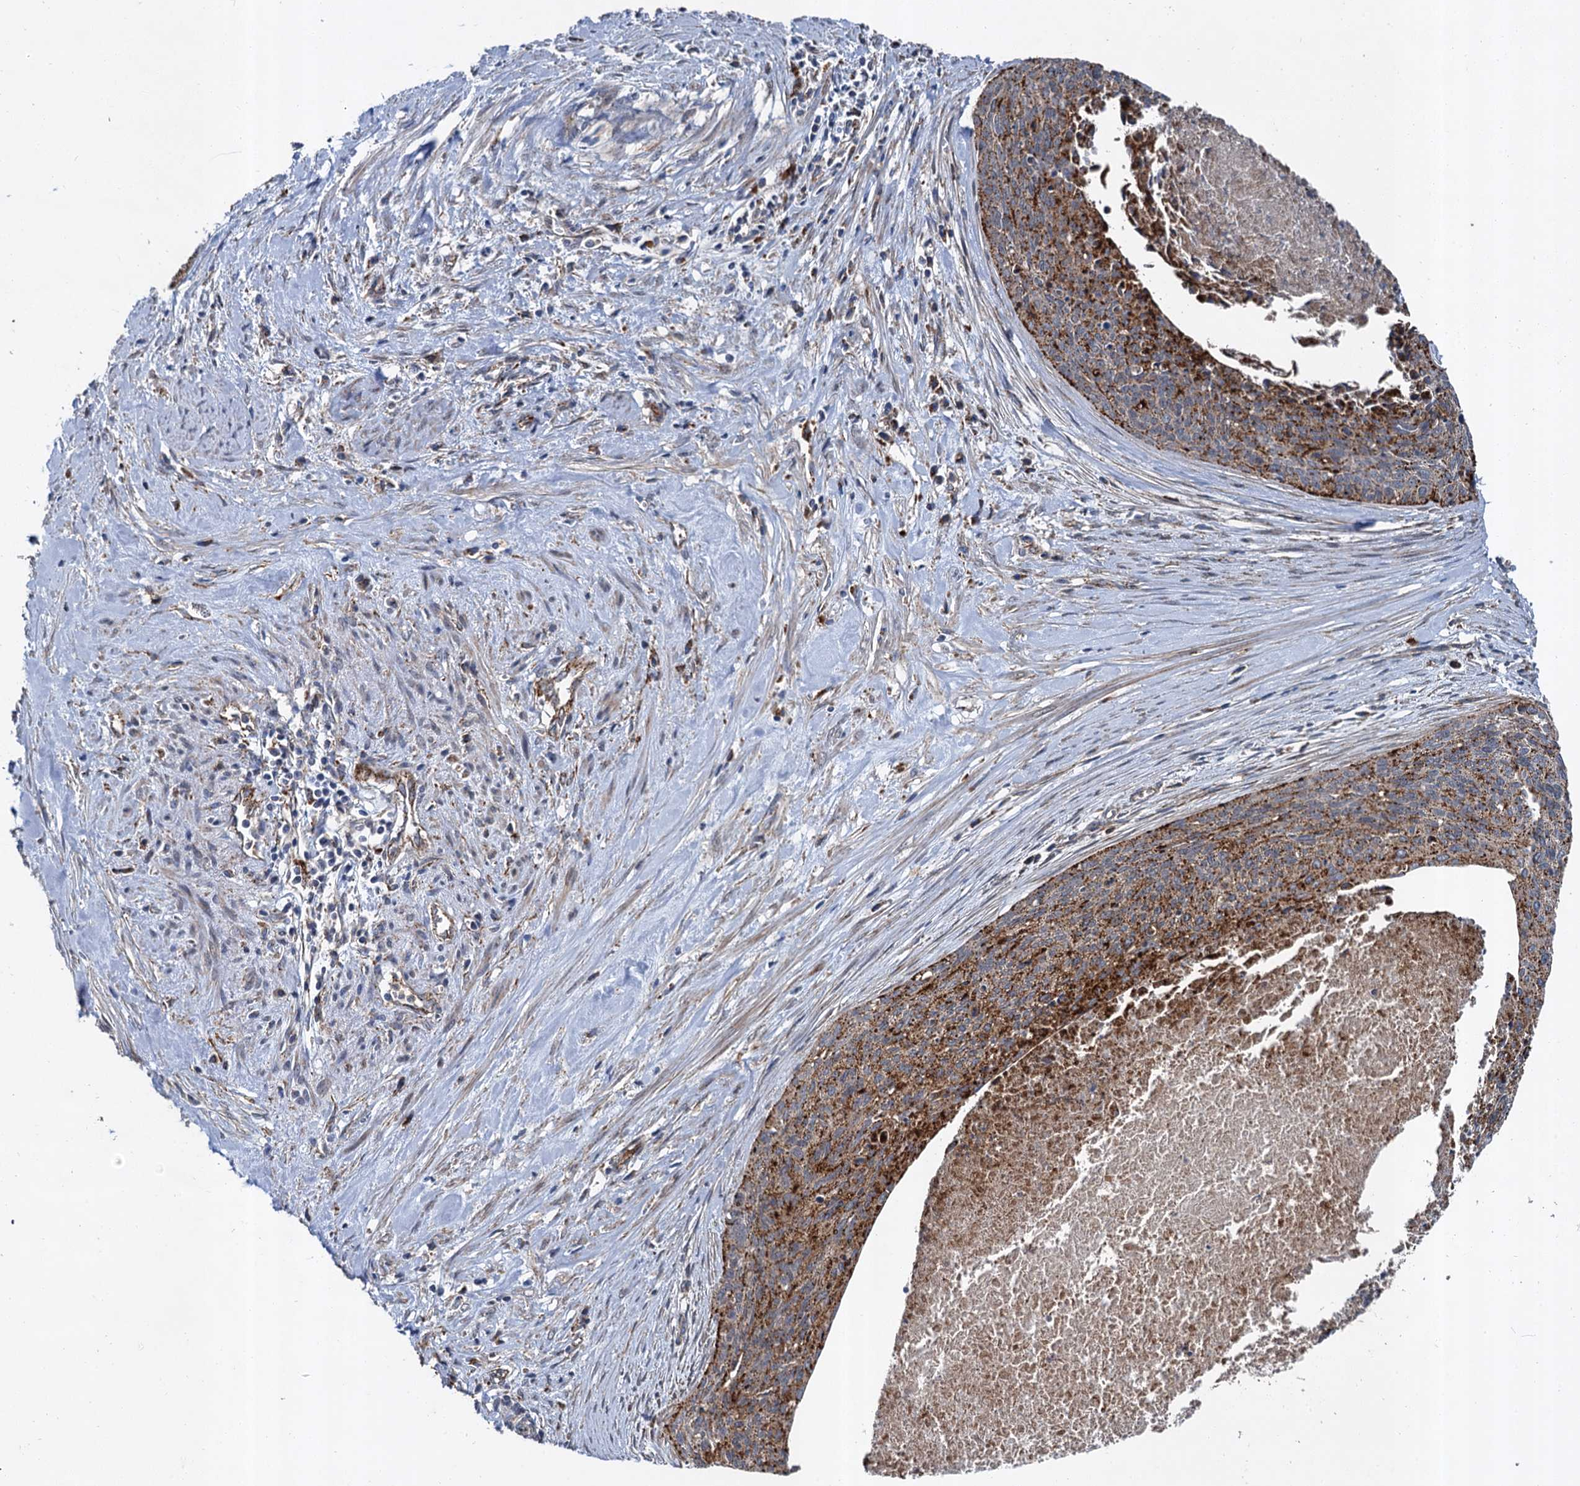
{"staining": {"intensity": "strong", "quantity": ">75%", "location": "cytoplasmic/membranous"}, "tissue": "cervical cancer", "cell_type": "Tumor cells", "image_type": "cancer", "snomed": [{"axis": "morphology", "description": "Squamous cell carcinoma, NOS"}, {"axis": "topography", "description": "Cervix"}], "caption": "IHC of human cervical cancer shows high levels of strong cytoplasmic/membranous staining in about >75% of tumor cells. The staining was performed using DAB to visualize the protein expression in brown, while the nuclei were stained in blue with hematoxylin (Magnification: 20x).", "gene": "GBA1", "patient": {"sex": "female", "age": 55}}